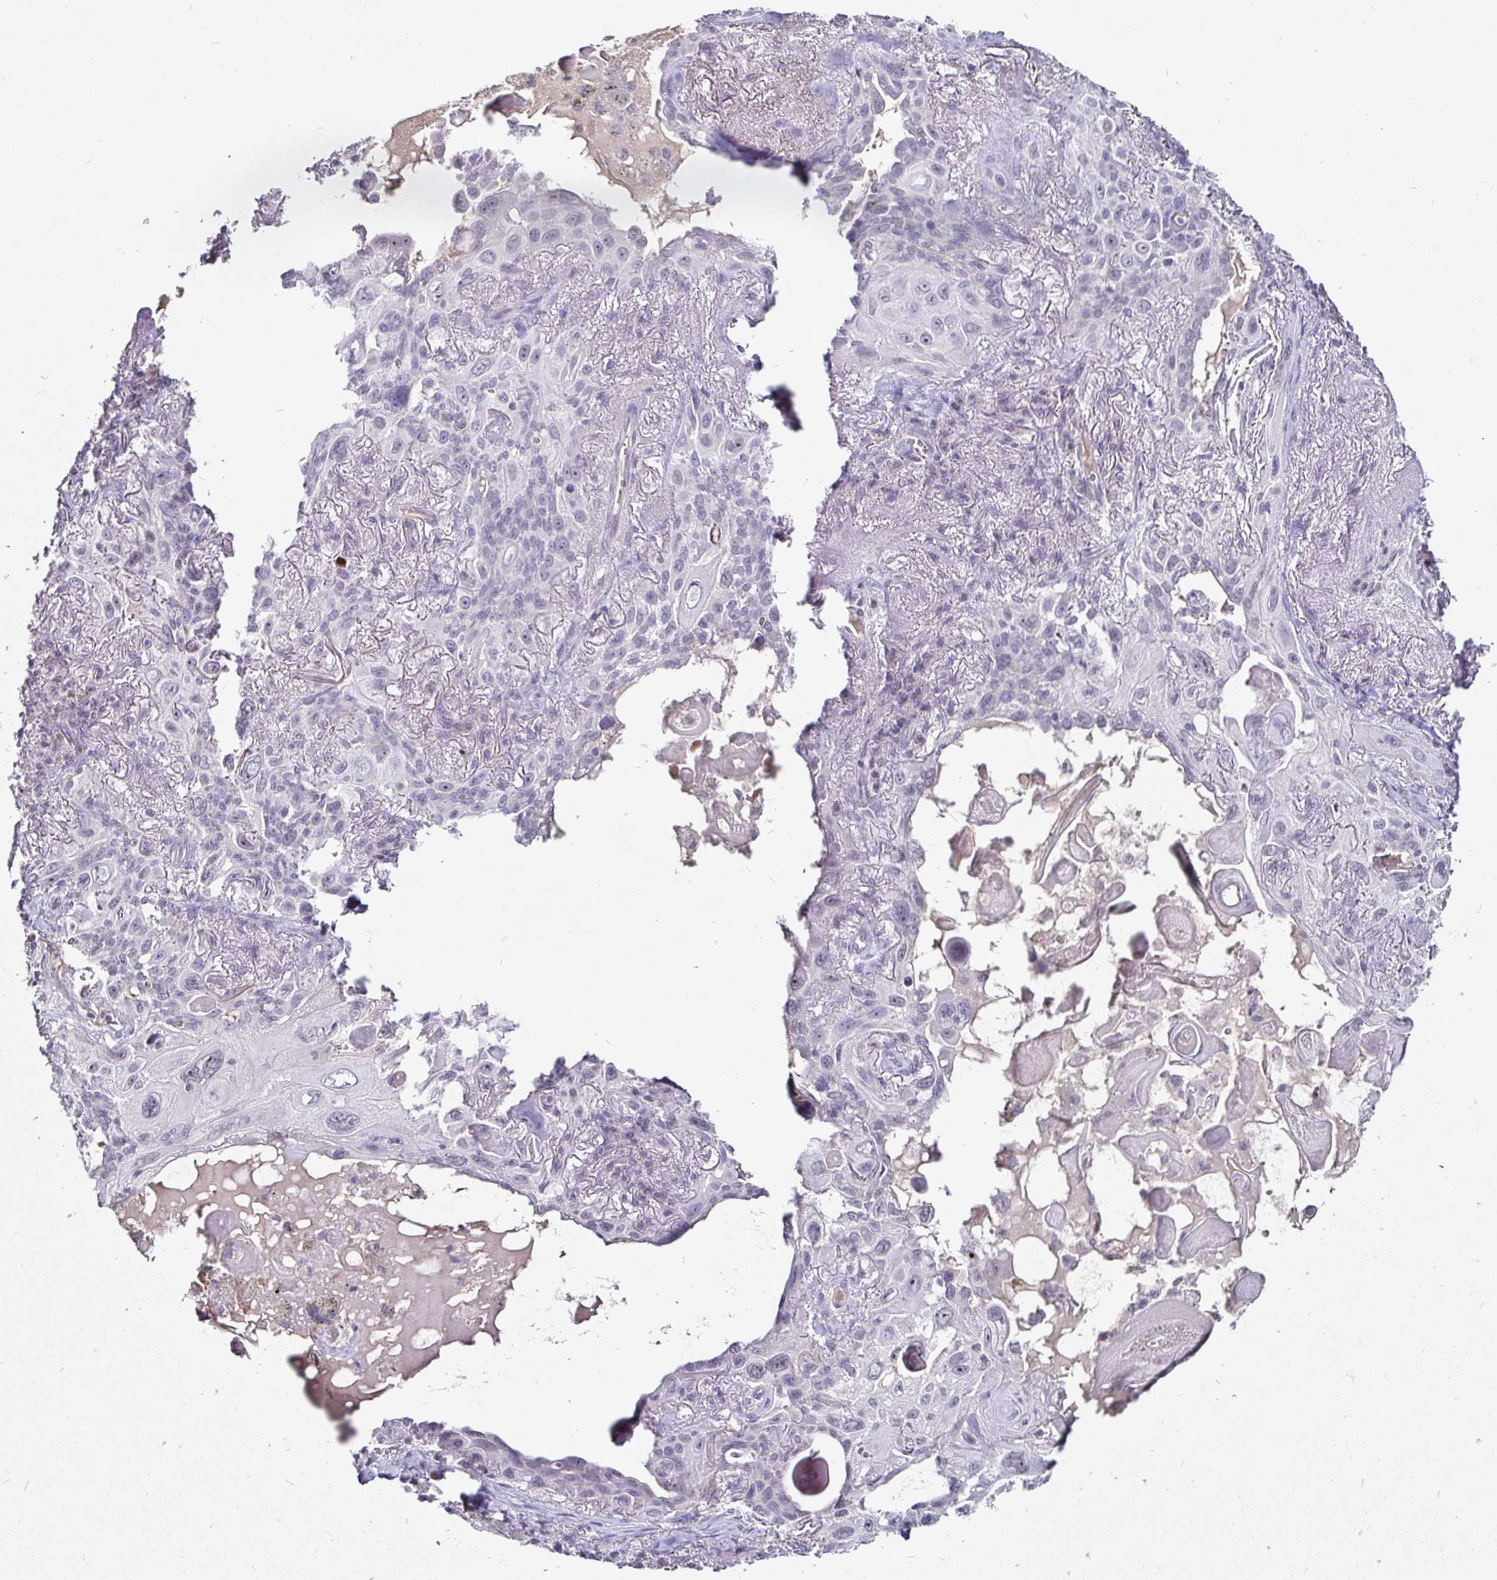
{"staining": {"intensity": "moderate", "quantity": "<25%", "location": "nuclear"}, "tissue": "lung cancer", "cell_type": "Tumor cells", "image_type": "cancer", "snomed": [{"axis": "morphology", "description": "Squamous cell carcinoma, NOS"}, {"axis": "topography", "description": "Lung"}], "caption": "This is a photomicrograph of immunohistochemistry staining of squamous cell carcinoma (lung), which shows moderate staining in the nuclear of tumor cells.", "gene": "FAIM2", "patient": {"sex": "male", "age": 79}}